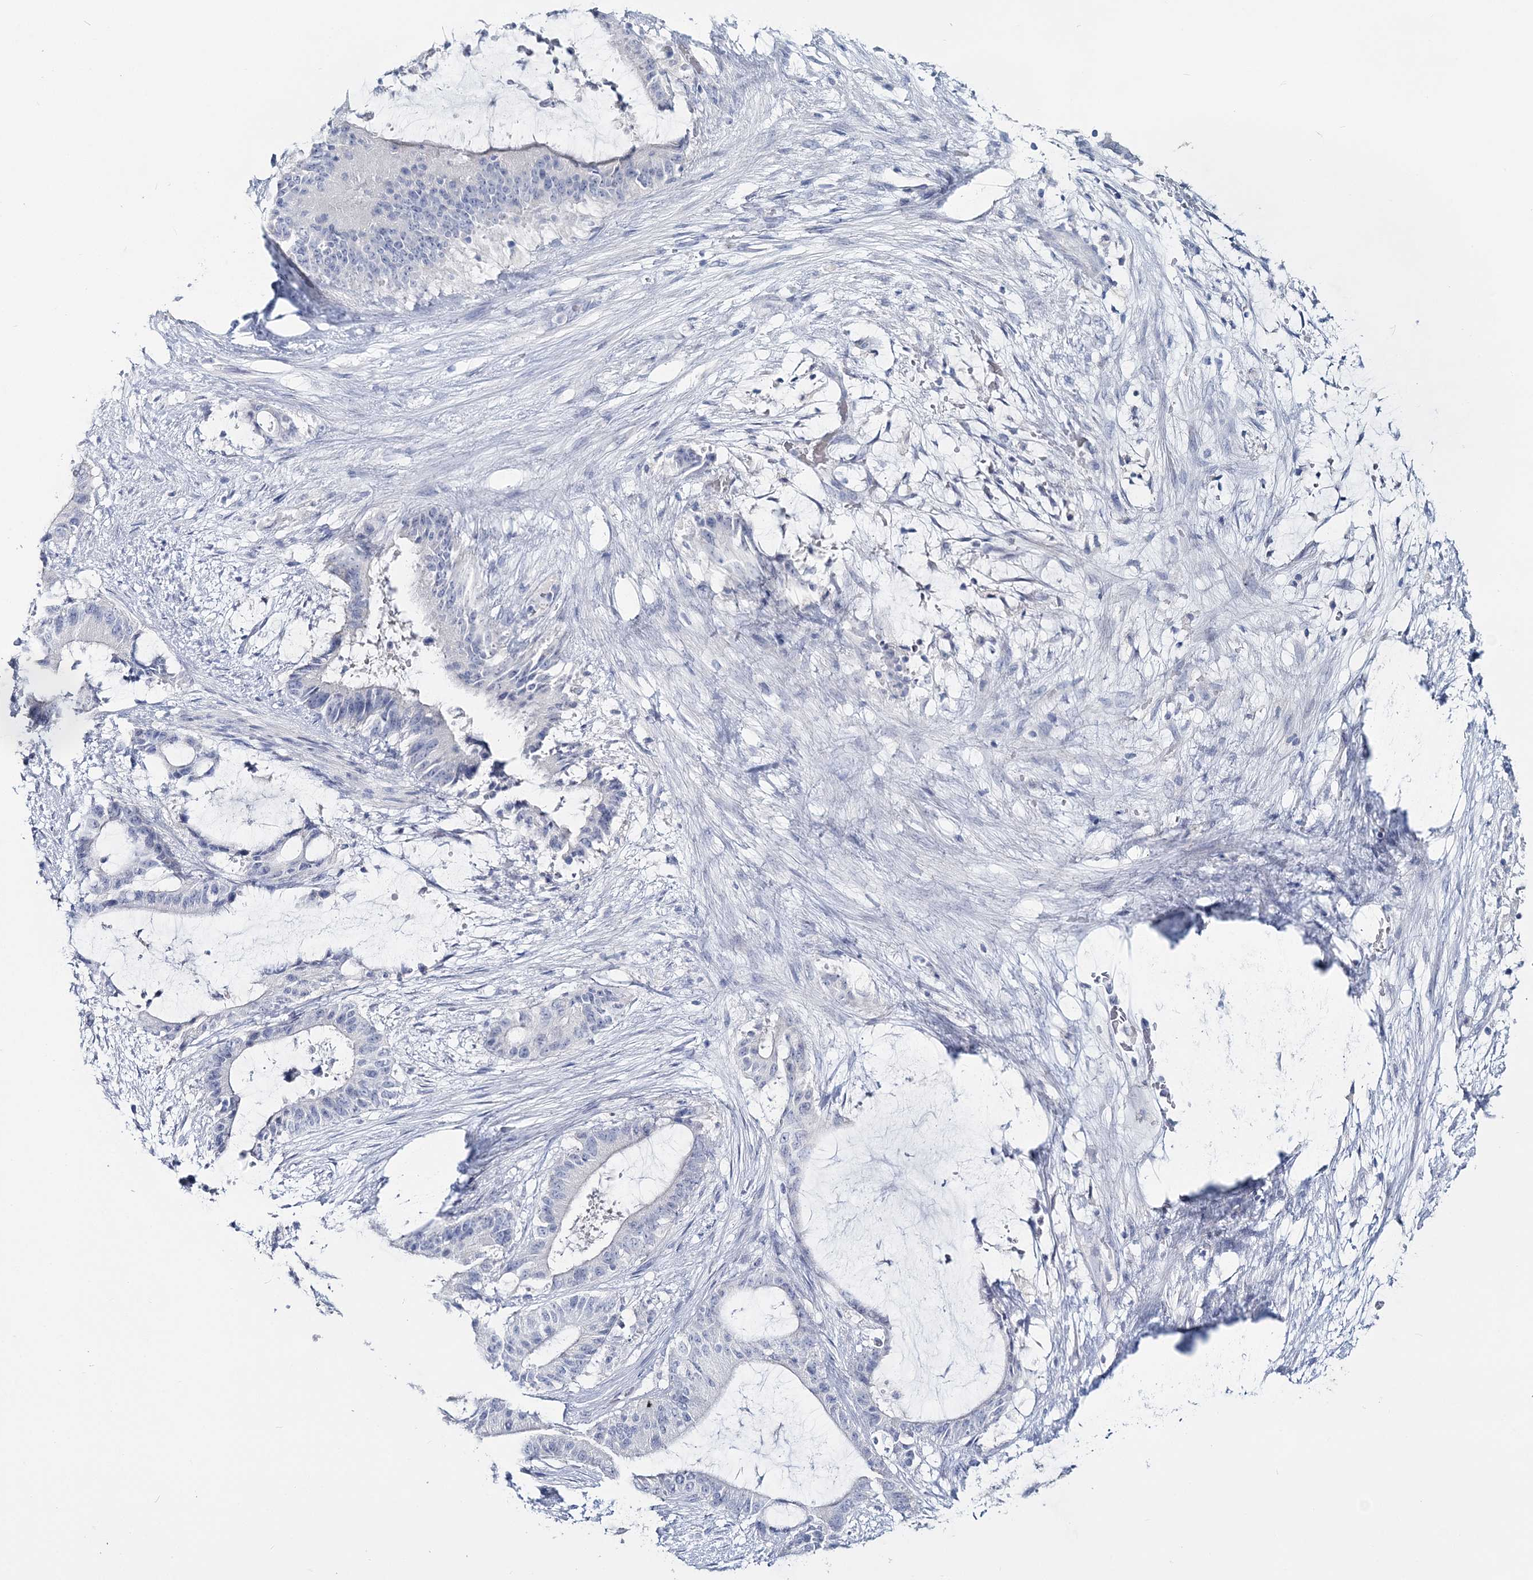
{"staining": {"intensity": "negative", "quantity": "none", "location": "none"}, "tissue": "liver cancer", "cell_type": "Tumor cells", "image_type": "cancer", "snomed": [{"axis": "morphology", "description": "Normal tissue, NOS"}, {"axis": "morphology", "description": "Cholangiocarcinoma"}, {"axis": "topography", "description": "Liver"}, {"axis": "topography", "description": "Peripheral nerve tissue"}], "caption": "DAB (3,3'-diaminobenzidine) immunohistochemical staining of human liver cancer demonstrates no significant staining in tumor cells.", "gene": "CYP3A4", "patient": {"sex": "female", "age": 73}}